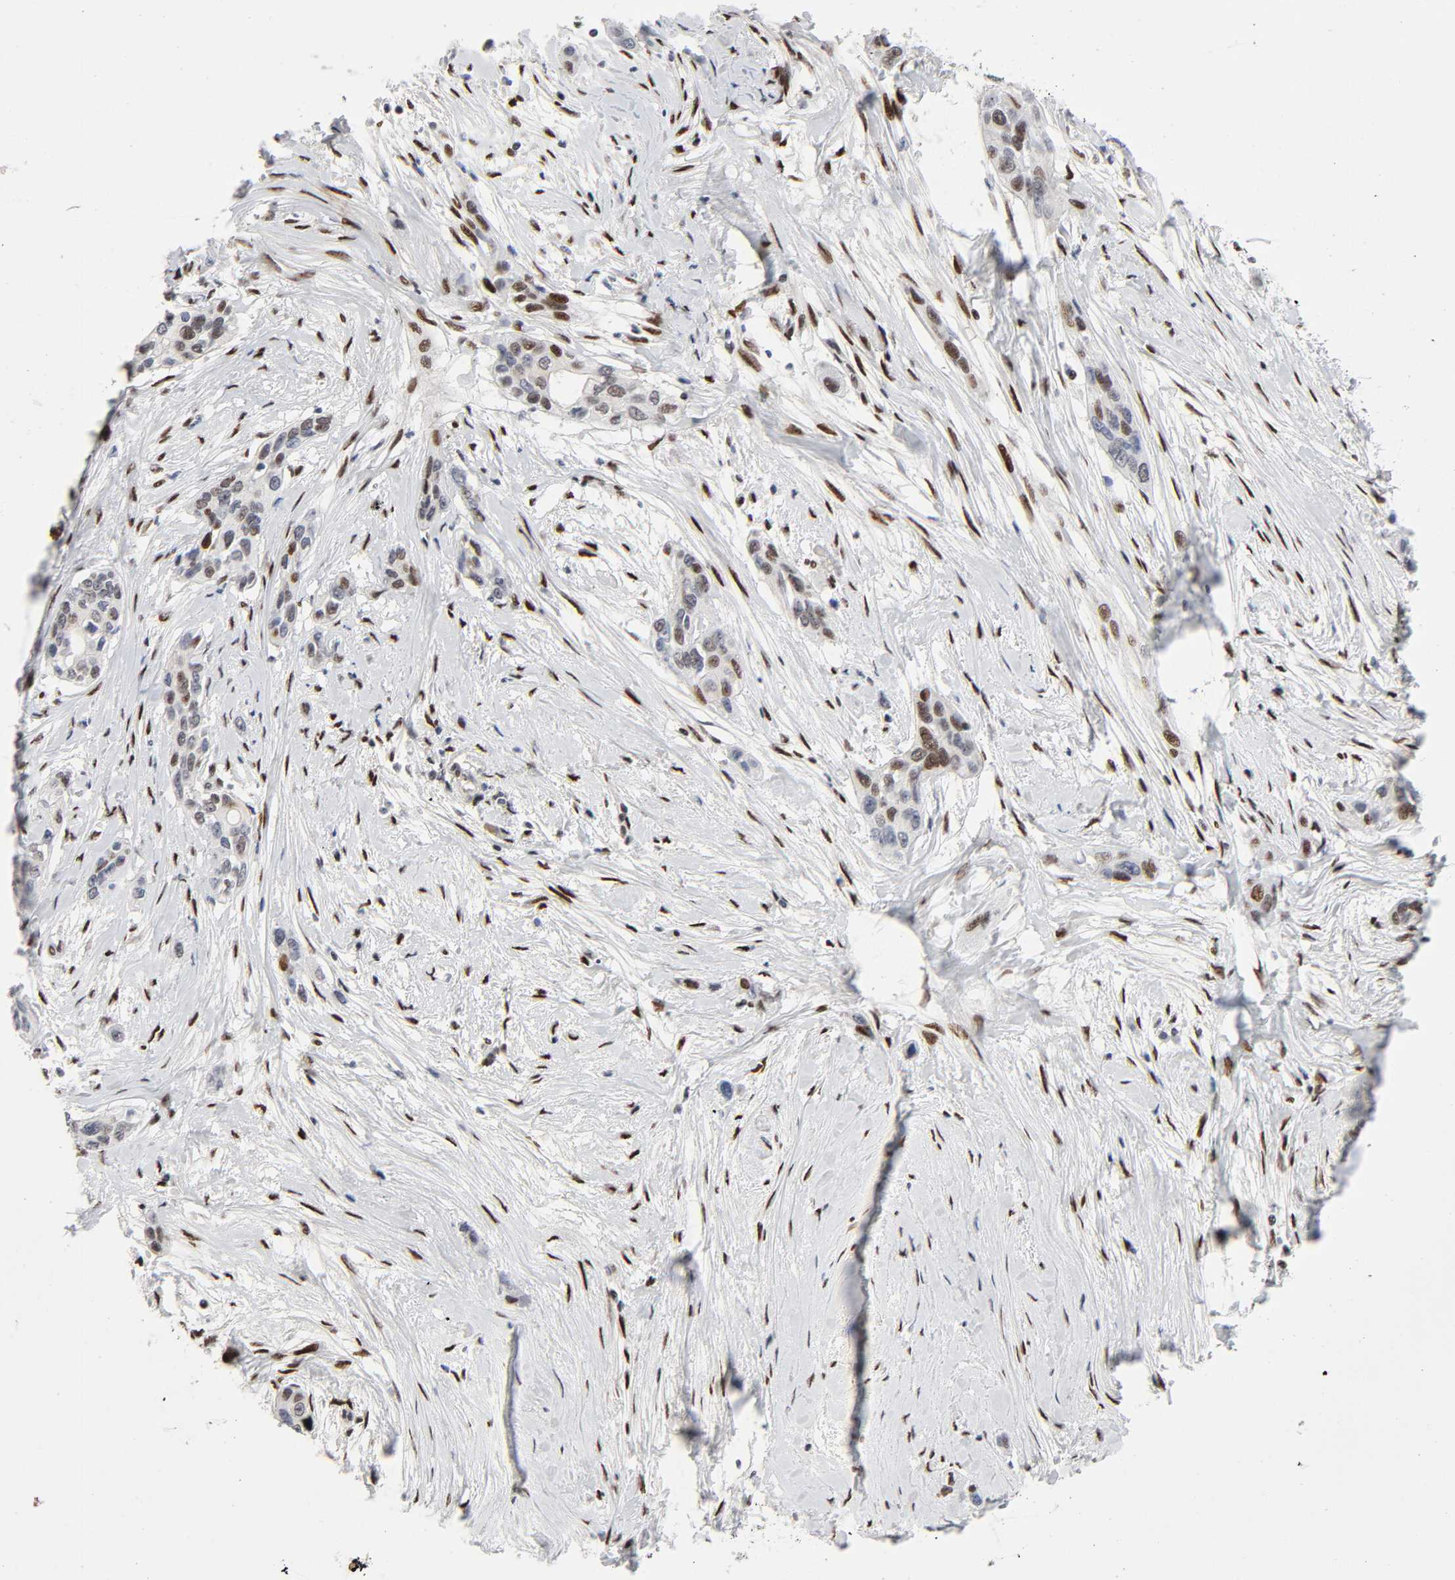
{"staining": {"intensity": "moderate", "quantity": "25%-75%", "location": "nuclear"}, "tissue": "pancreatic cancer", "cell_type": "Tumor cells", "image_type": "cancer", "snomed": [{"axis": "morphology", "description": "Adenocarcinoma, NOS"}, {"axis": "topography", "description": "Pancreas"}], "caption": "Pancreatic cancer tissue demonstrates moderate nuclear positivity in about 25%-75% of tumor cells, visualized by immunohistochemistry.", "gene": "STK38", "patient": {"sex": "female", "age": 60}}